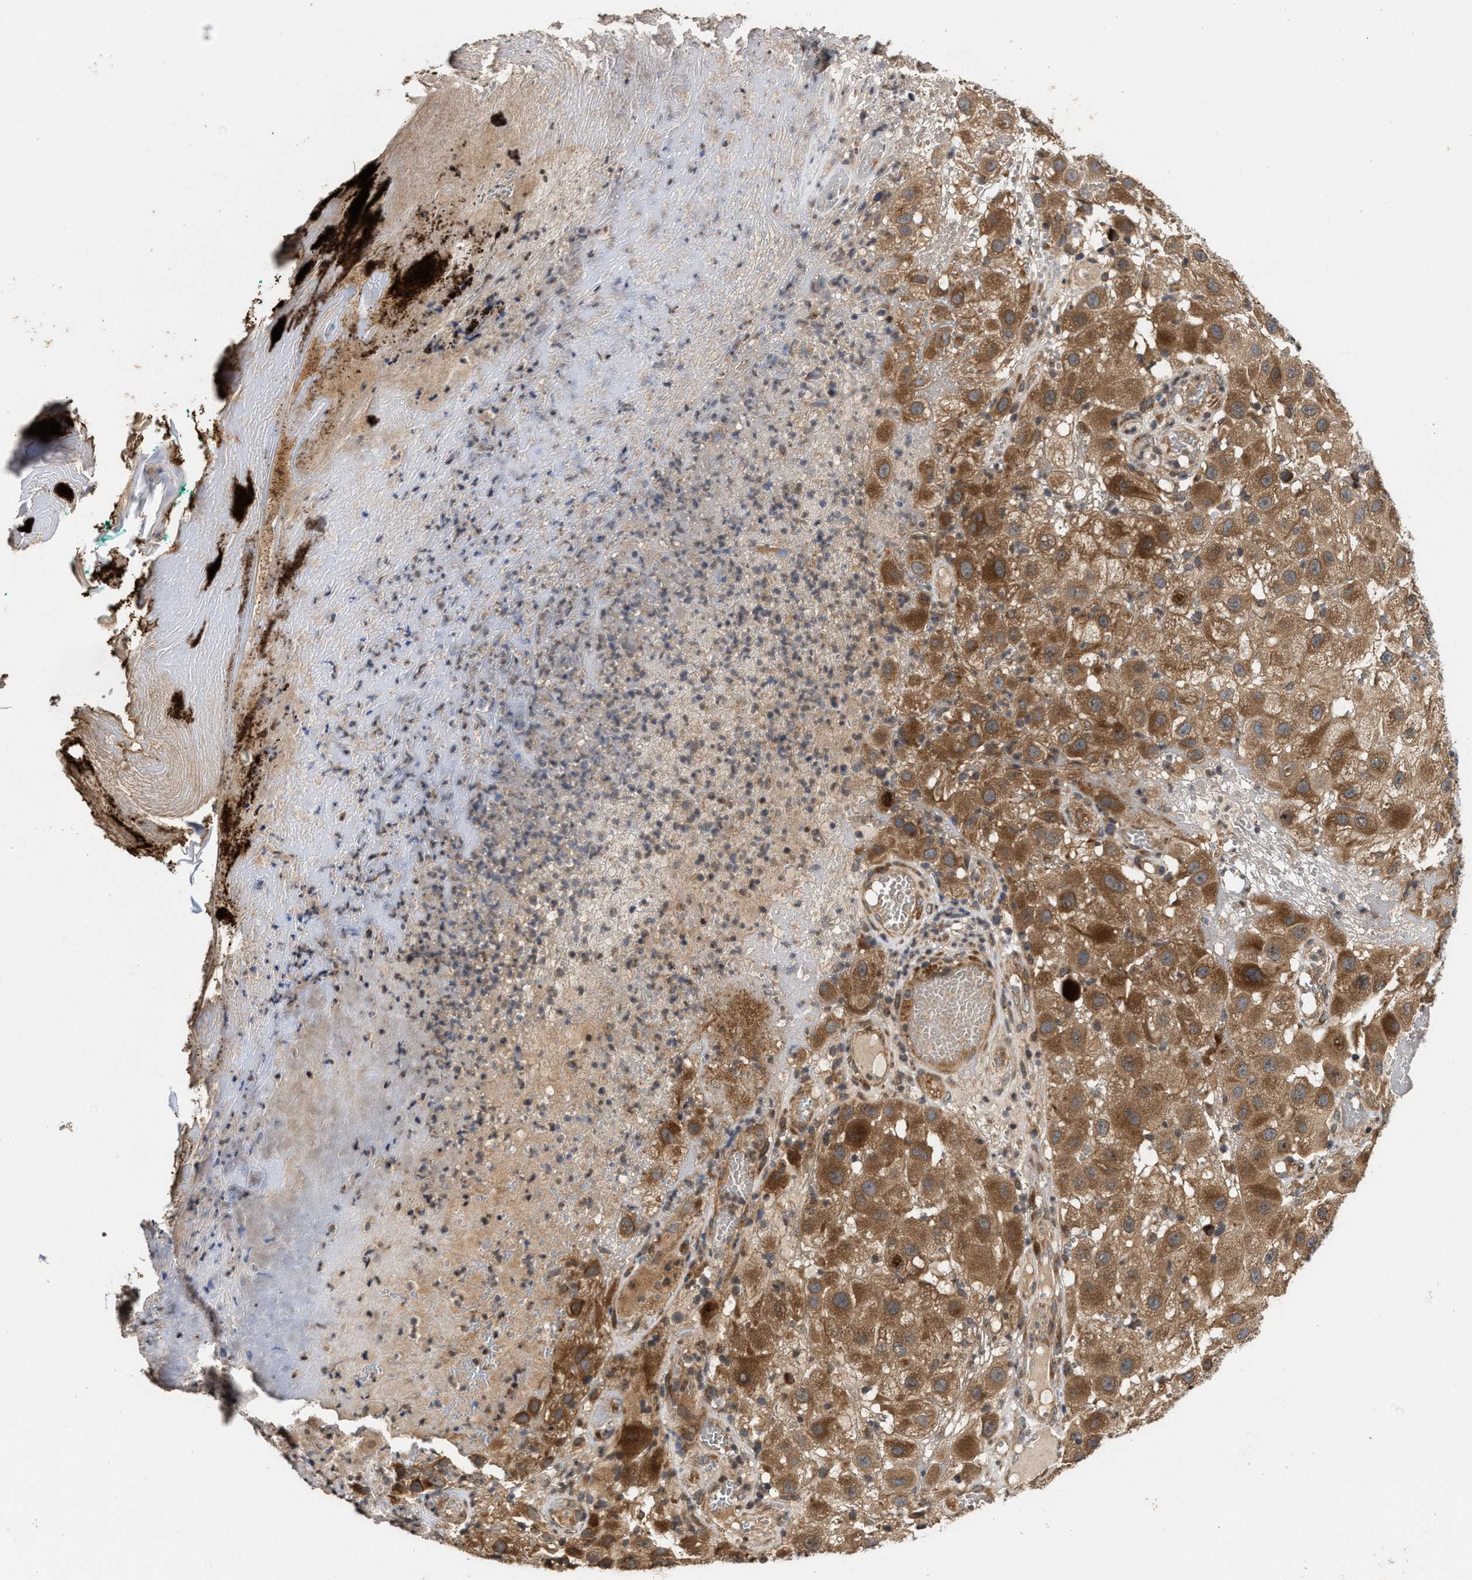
{"staining": {"intensity": "moderate", "quantity": ">75%", "location": "cytoplasmic/membranous"}, "tissue": "melanoma", "cell_type": "Tumor cells", "image_type": "cancer", "snomed": [{"axis": "morphology", "description": "Malignant melanoma, NOS"}, {"axis": "topography", "description": "Skin"}], "caption": "IHC histopathology image of melanoma stained for a protein (brown), which exhibits medium levels of moderate cytoplasmic/membranous staining in approximately >75% of tumor cells.", "gene": "SAR1A", "patient": {"sex": "female", "age": 81}}